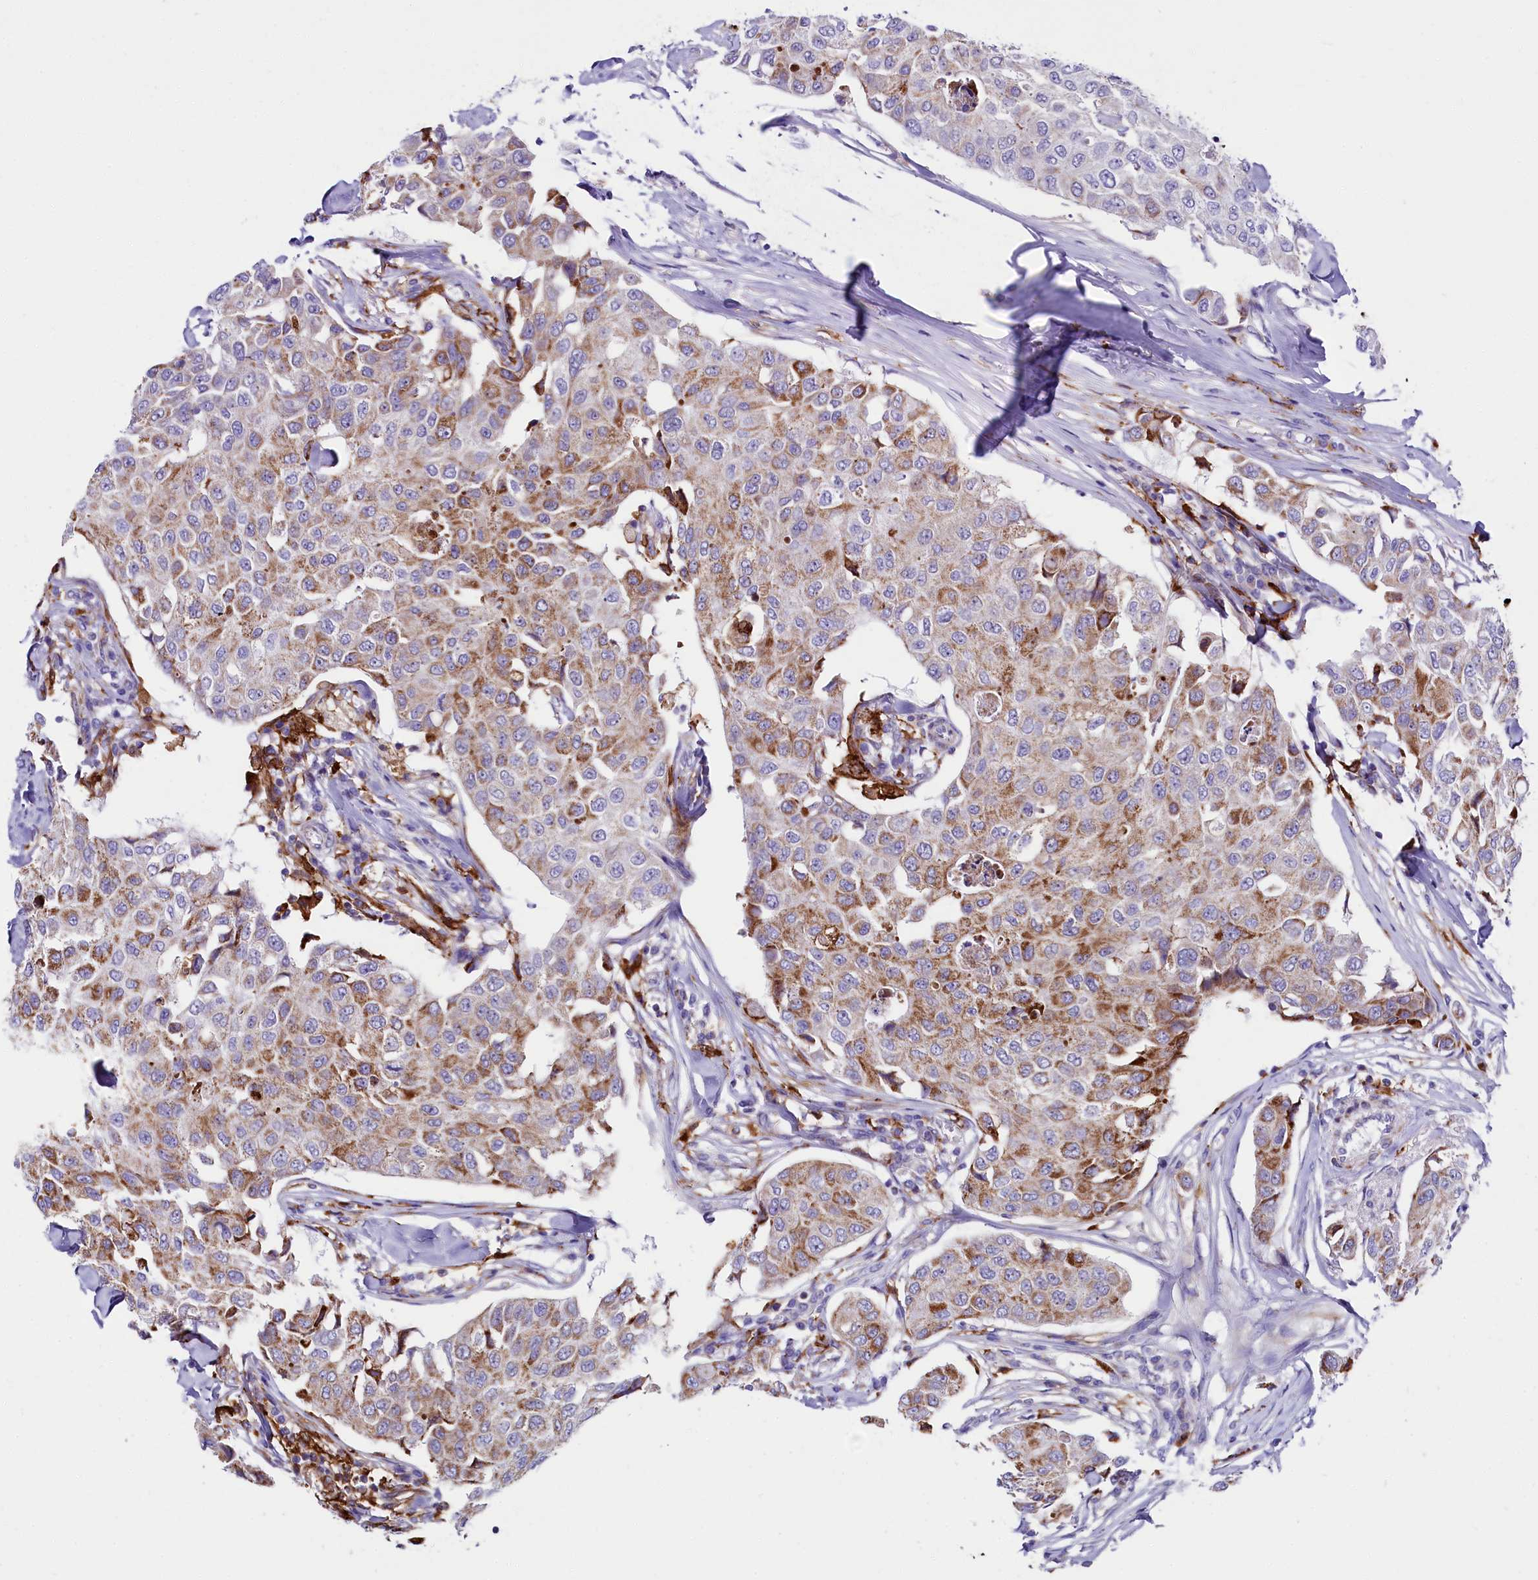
{"staining": {"intensity": "weak", "quantity": ">75%", "location": "cytoplasmic/membranous"}, "tissue": "breast cancer", "cell_type": "Tumor cells", "image_type": "cancer", "snomed": [{"axis": "morphology", "description": "Duct carcinoma"}, {"axis": "topography", "description": "Breast"}], "caption": "The photomicrograph shows staining of intraductal carcinoma (breast), revealing weak cytoplasmic/membranous protein staining (brown color) within tumor cells. The staining was performed using DAB (3,3'-diaminobenzidine) to visualize the protein expression in brown, while the nuclei were stained in blue with hematoxylin (Magnification: 20x).", "gene": "IL20RA", "patient": {"sex": "female", "age": 80}}